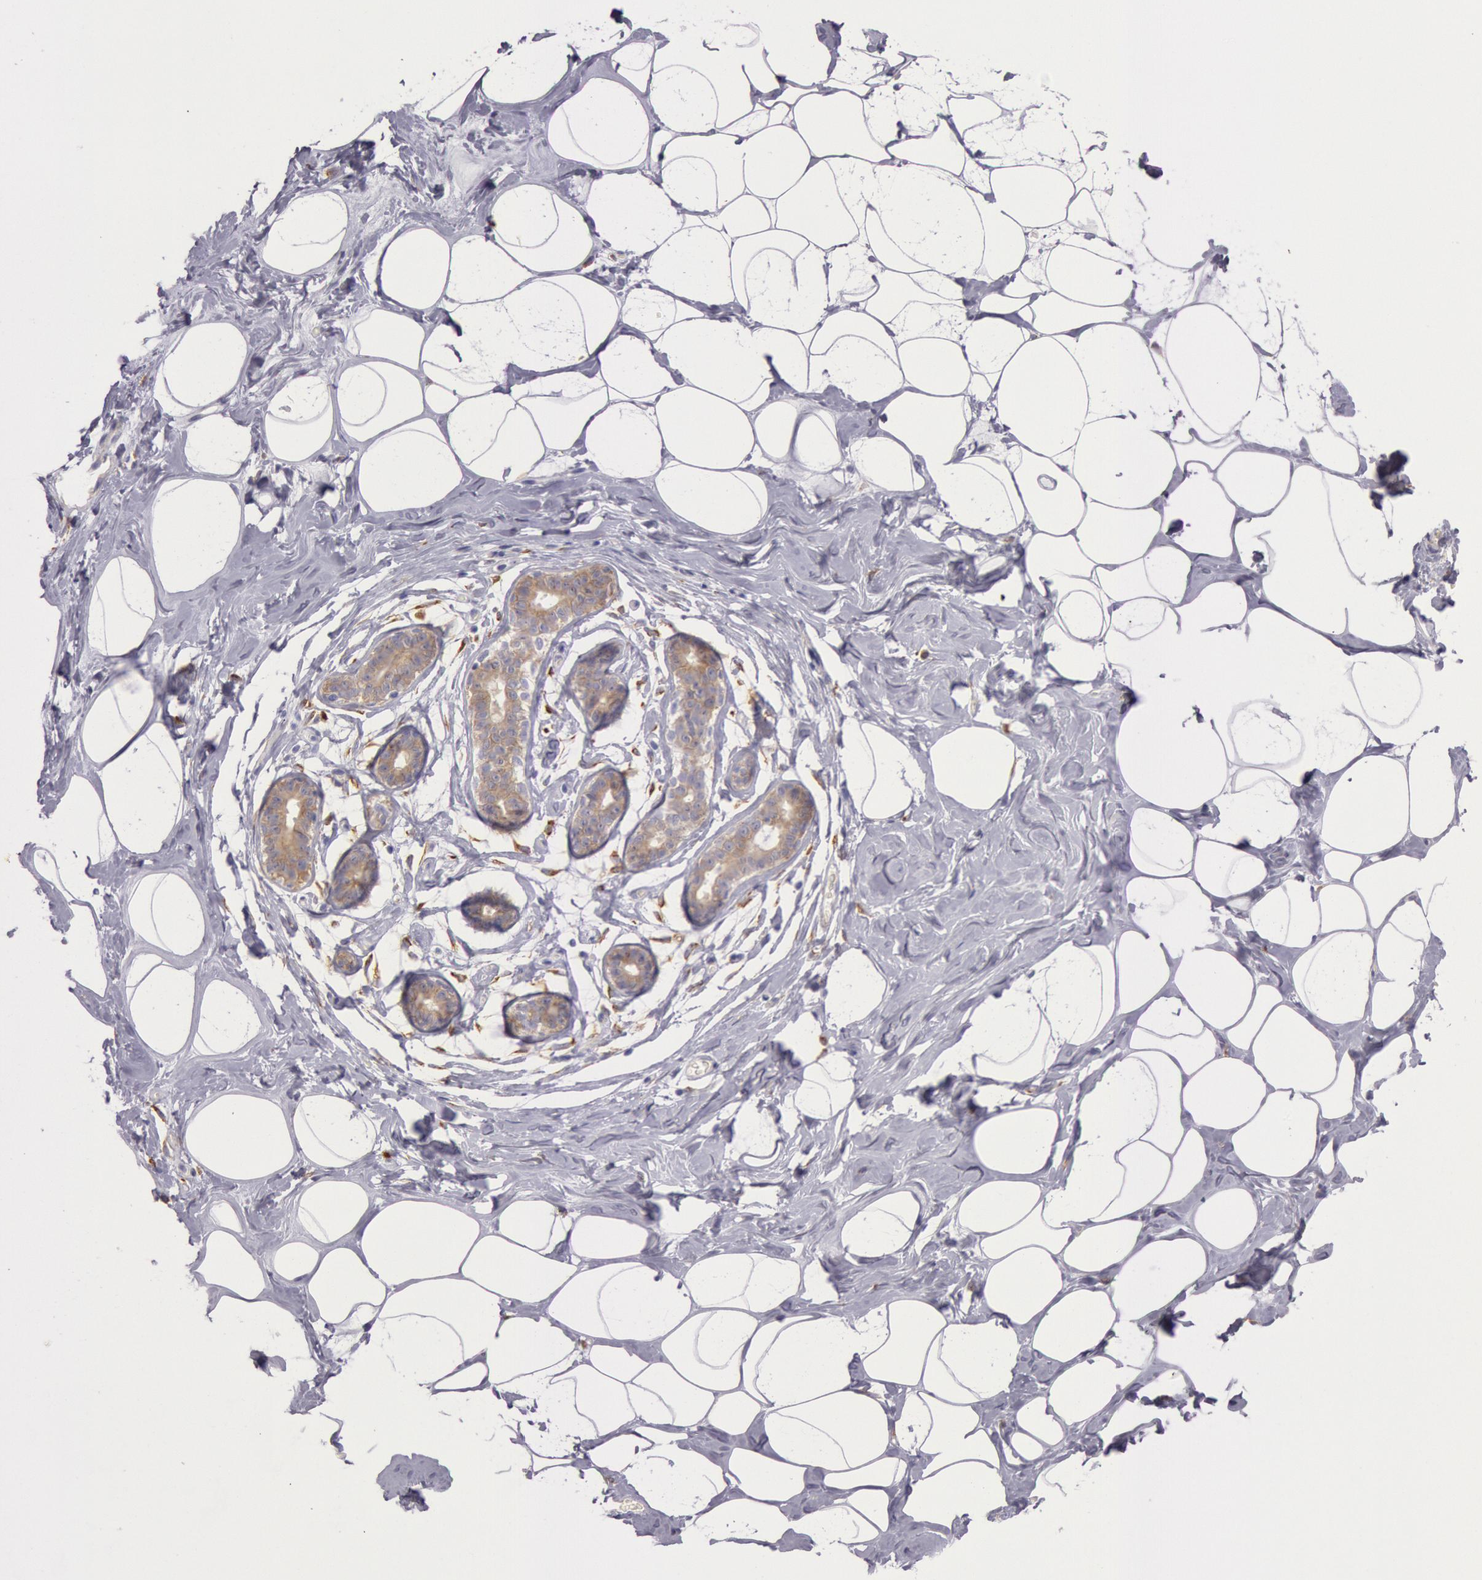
{"staining": {"intensity": "negative", "quantity": "none", "location": "none"}, "tissue": "breast", "cell_type": "Adipocytes", "image_type": "normal", "snomed": [{"axis": "morphology", "description": "Normal tissue, NOS"}, {"axis": "morphology", "description": "Fibrosis, NOS"}, {"axis": "topography", "description": "Breast"}], "caption": "Immunohistochemistry (IHC) histopathology image of unremarkable breast: breast stained with DAB demonstrates no significant protein expression in adipocytes.", "gene": "CIDEB", "patient": {"sex": "female", "age": 39}}